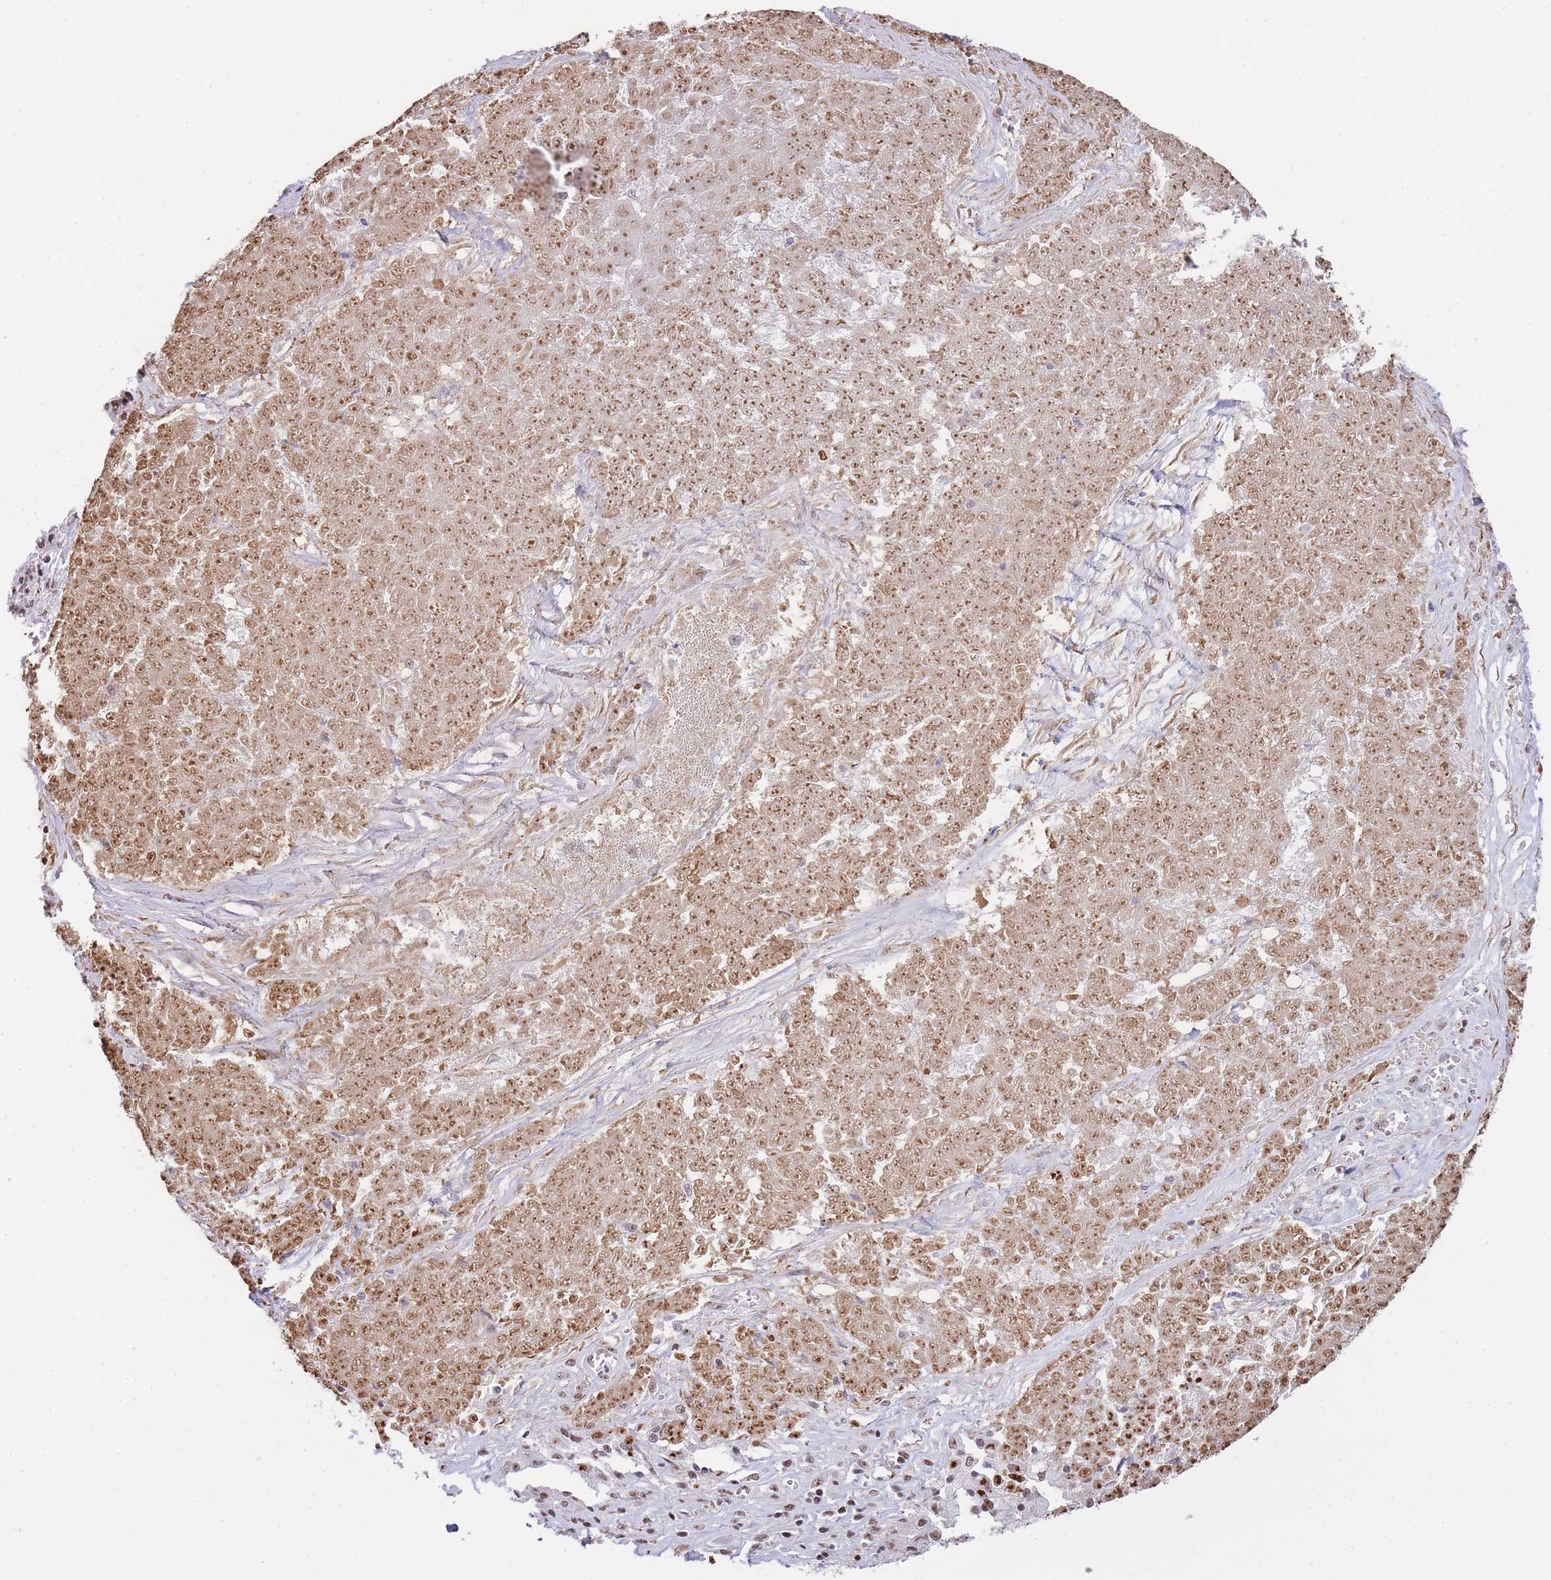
{"staining": {"intensity": "moderate", "quantity": ">75%", "location": "nuclear"}, "tissue": "ovarian cancer", "cell_type": "Tumor cells", "image_type": "cancer", "snomed": [{"axis": "morphology", "description": "Carcinoma, endometroid"}, {"axis": "topography", "description": "Ovary"}], "caption": "Protein expression by IHC displays moderate nuclear expression in approximately >75% of tumor cells in ovarian cancer (endometroid carcinoma). The protein is stained brown, and the nuclei are stained in blue (DAB IHC with brightfield microscopy, high magnification).", "gene": "EVC2", "patient": {"sex": "female", "age": 42}}